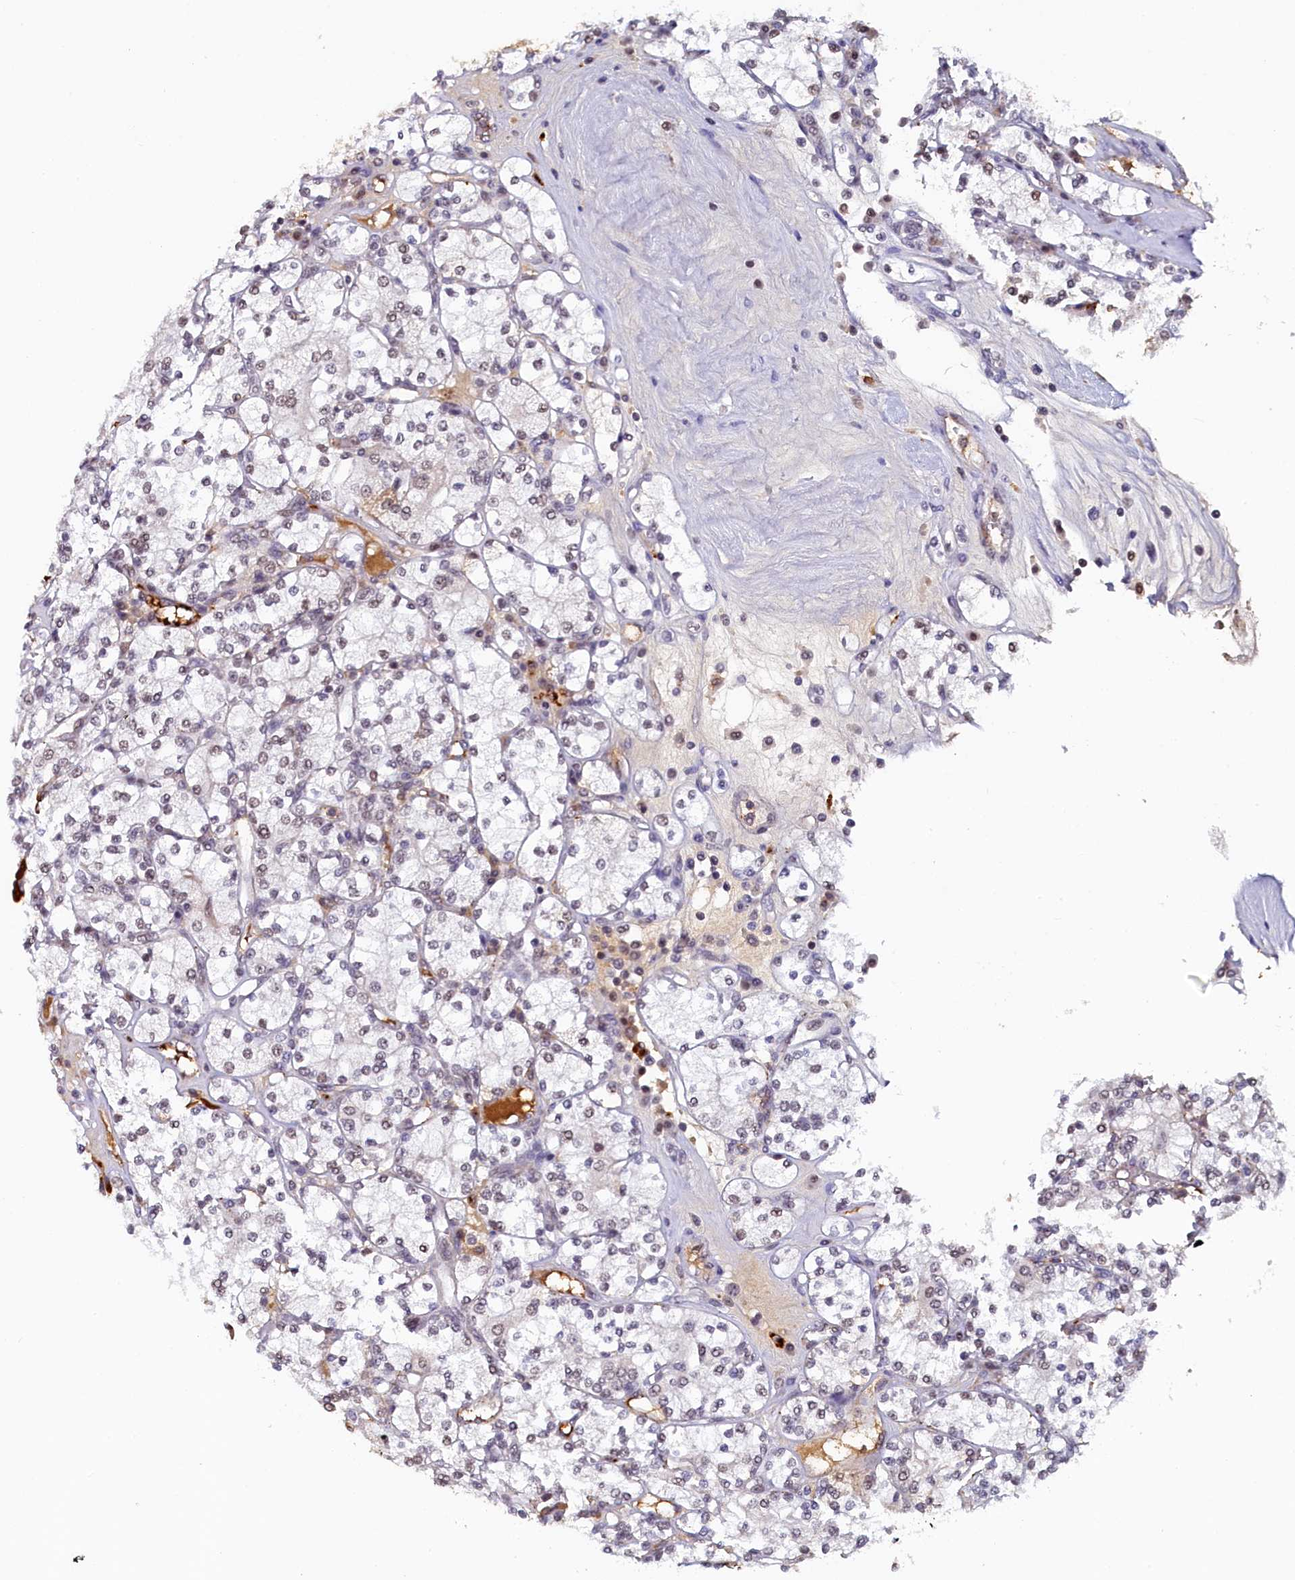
{"staining": {"intensity": "moderate", "quantity": "25%-75%", "location": "nuclear"}, "tissue": "renal cancer", "cell_type": "Tumor cells", "image_type": "cancer", "snomed": [{"axis": "morphology", "description": "Adenocarcinoma, NOS"}, {"axis": "topography", "description": "Kidney"}], "caption": "Immunohistochemistry (IHC) histopathology image of neoplastic tissue: renal adenocarcinoma stained using IHC exhibits medium levels of moderate protein expression localized specifically in the nuclear of tumor cells, appearing as a nuclear brown color.", "gene": "INTS14", "patient": {"sex": "male", "age": 77}}